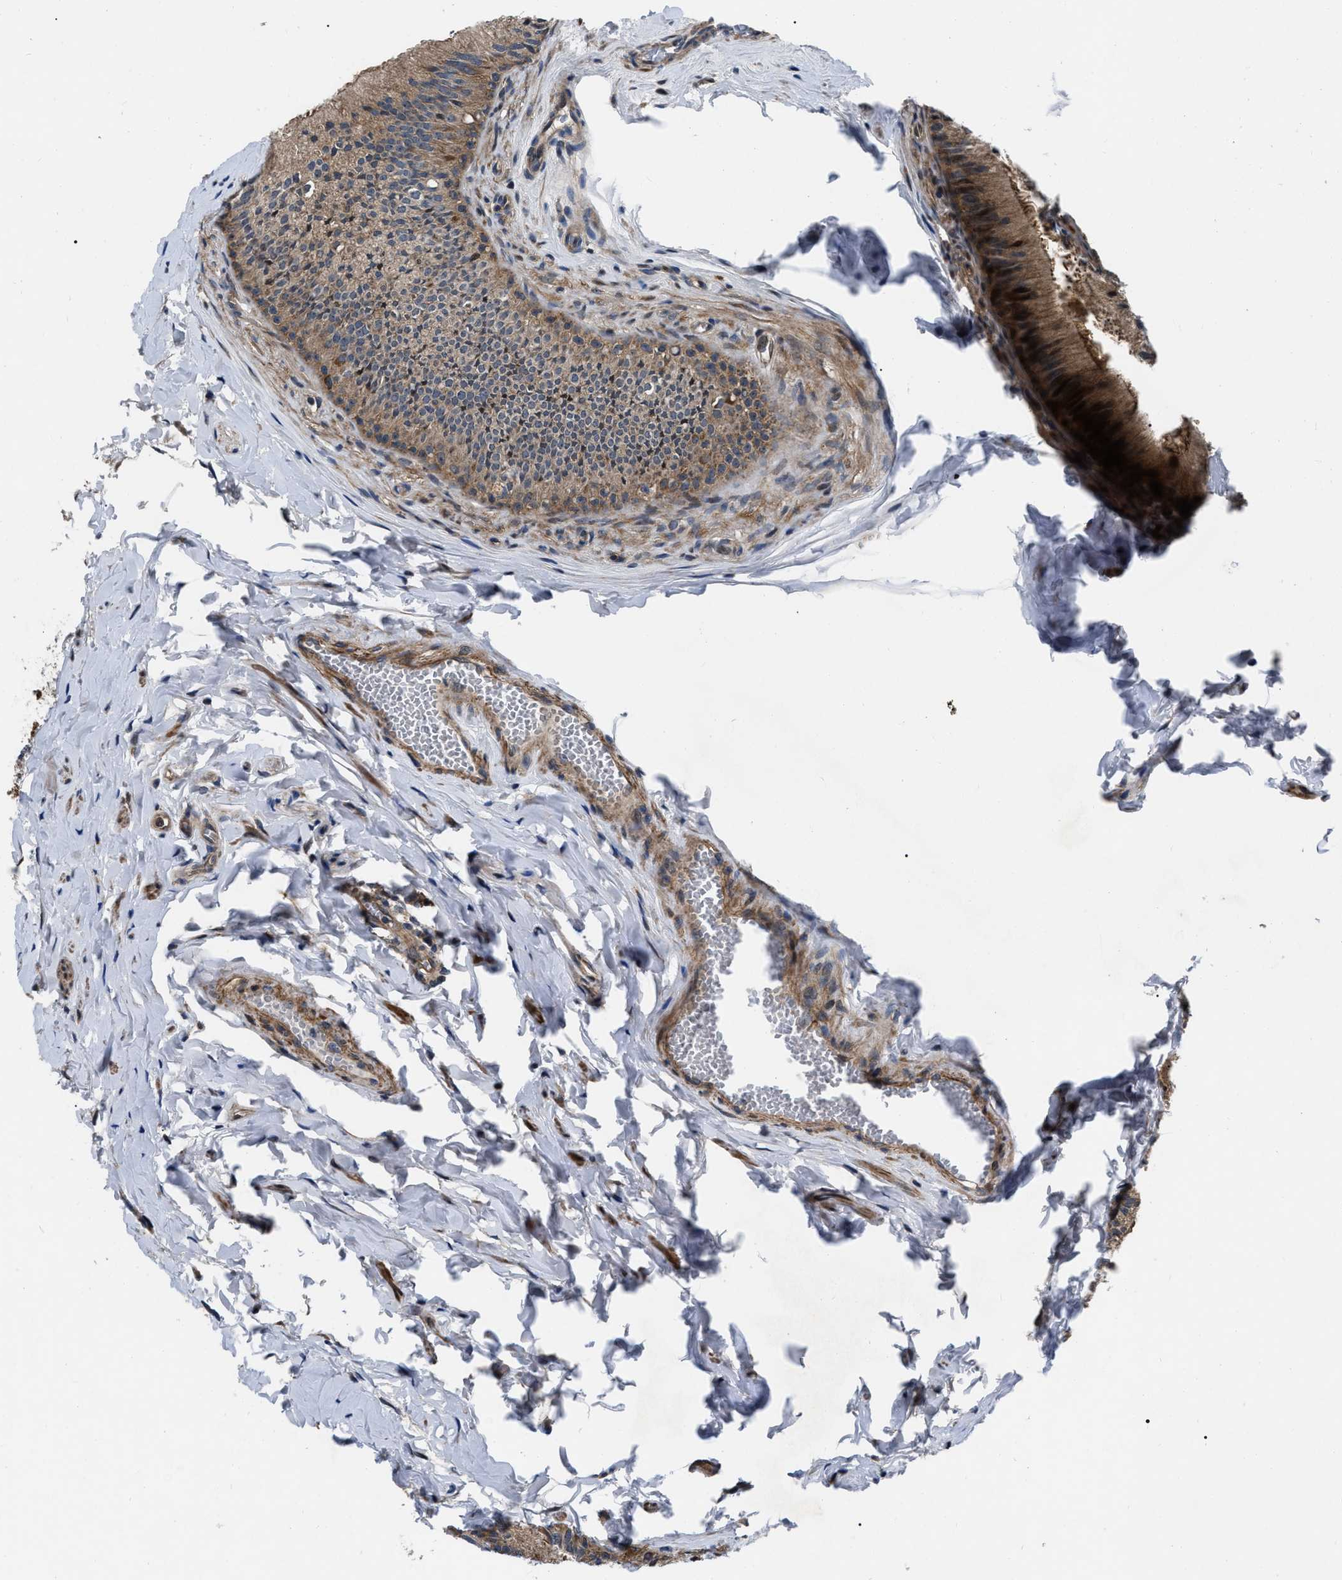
{"staining": {"intensity": "moderate", "quantity": ">75%", "location": "cytoplasmic/membranous"}, "tissue": "epididymis", "cell_type": "Glandular cells", "image_type": "normal", "snomed": [{"axis": "morphology", "description": "Normal tissue, NOS"}, {"axis": "topography", "description": "Testis"}, {"axis": "topography", "description": "Epididymis"}], "caption": "Moderate cytoplasmic/membranous positivity for a protein is present in approximately >75% of glandular cells of normal epididymis using immunohistochemistry.", "gene": "PPWD1", "patient": {"sex": "male", "age": 36}}